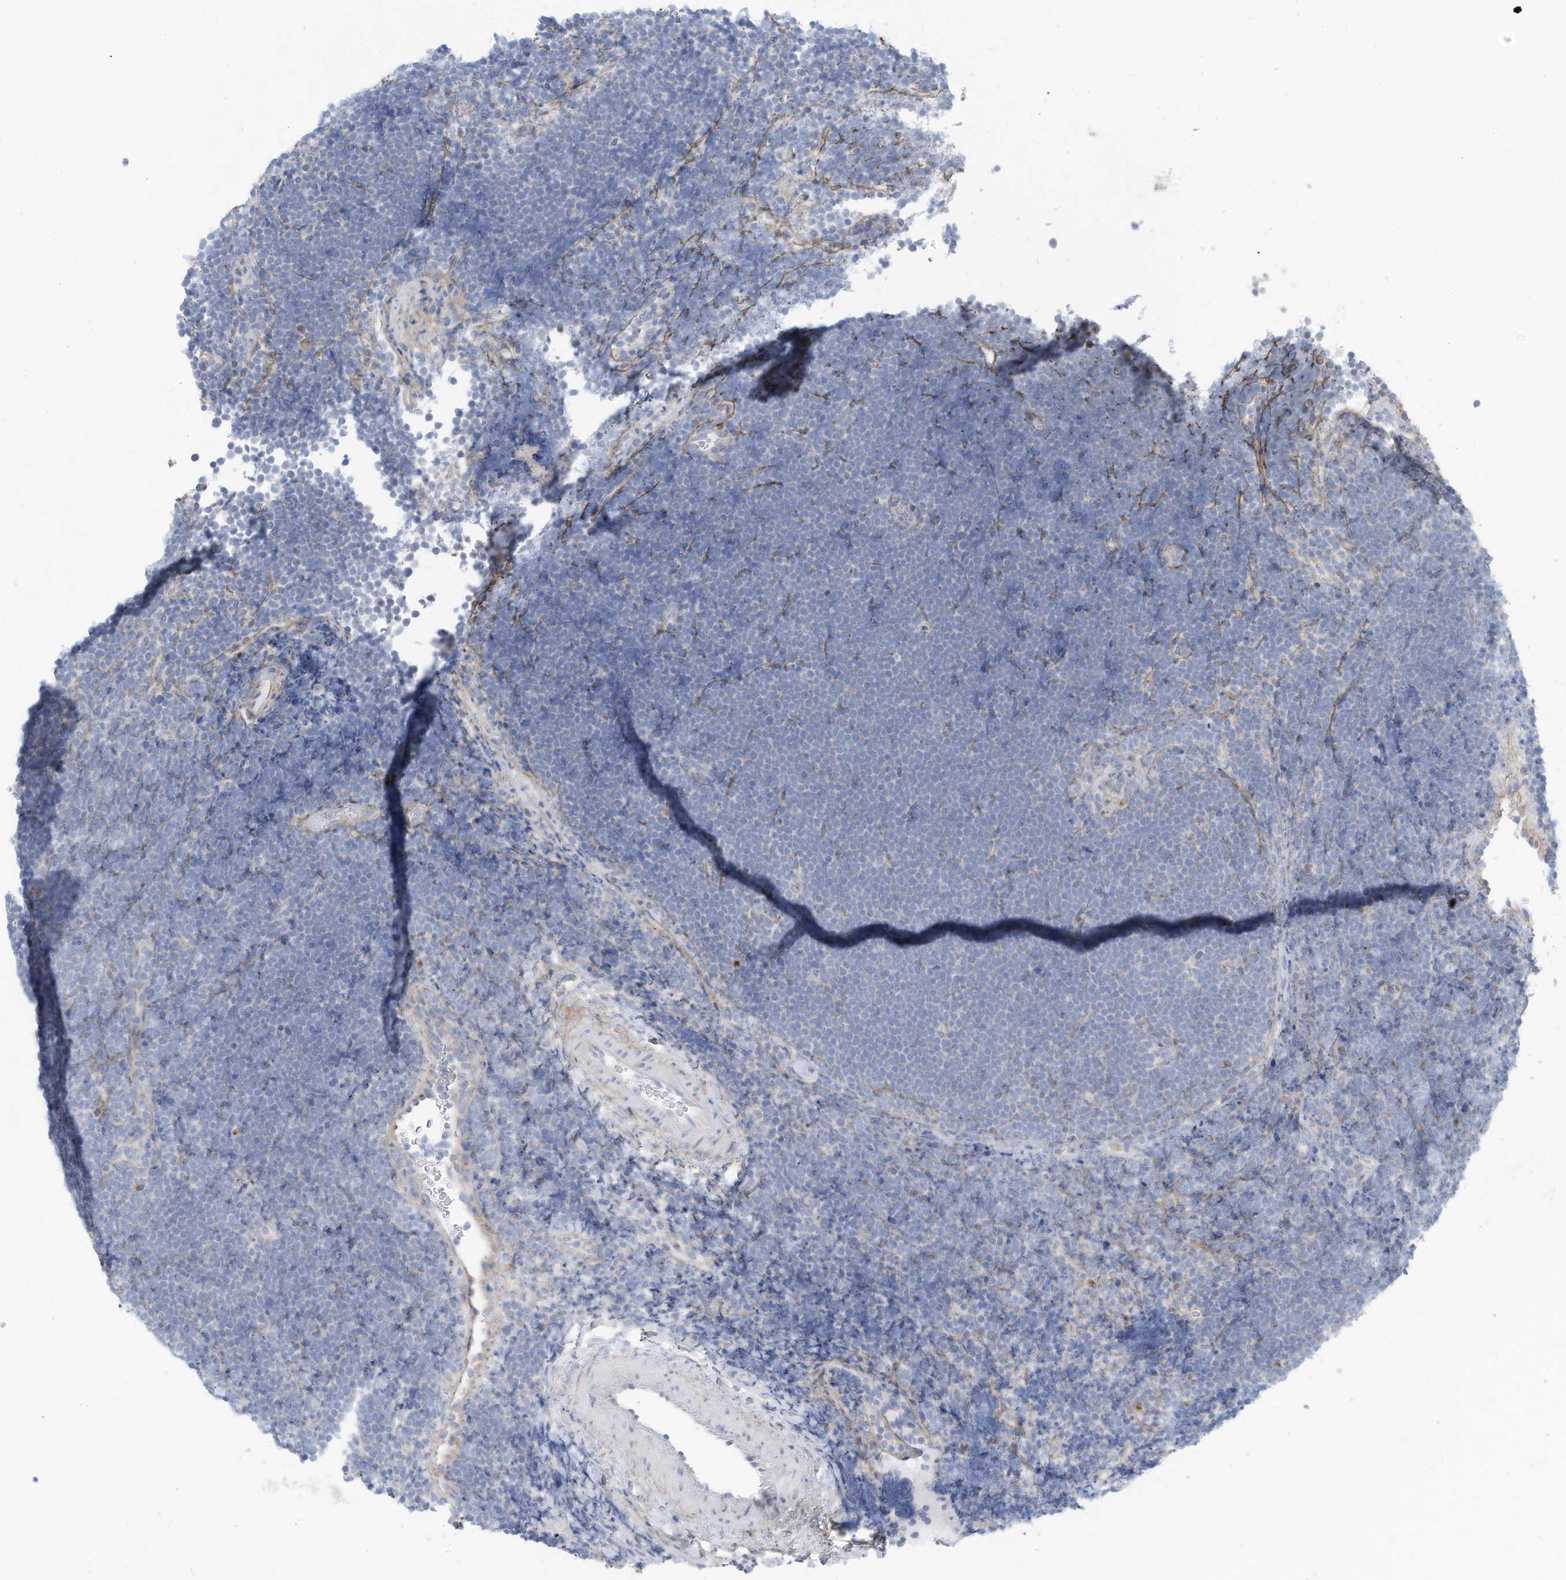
{"staining": {"intensity": "negative", "quantity": "none", "location": "none"}, "tissue": "lymphoma", "cell_type": "Tumor cells", "image_type": "cancer", "snomed": [{"axis": "morphology", "description": "Malignant lymphoma, non-Hodgkin's type, High grade"}, {"axis": "topography", "description": "Lymph node"}], "caption": "Lymphoma was stained to show a protein in brown. There is no significant expression in tumor cells. (Brightfield microscopy of DAB (3,3'-diaminobenzidine) IHC at high magnification).", "gene": "TRMT2B", "patient": {"sex": "male", "age": 13}}